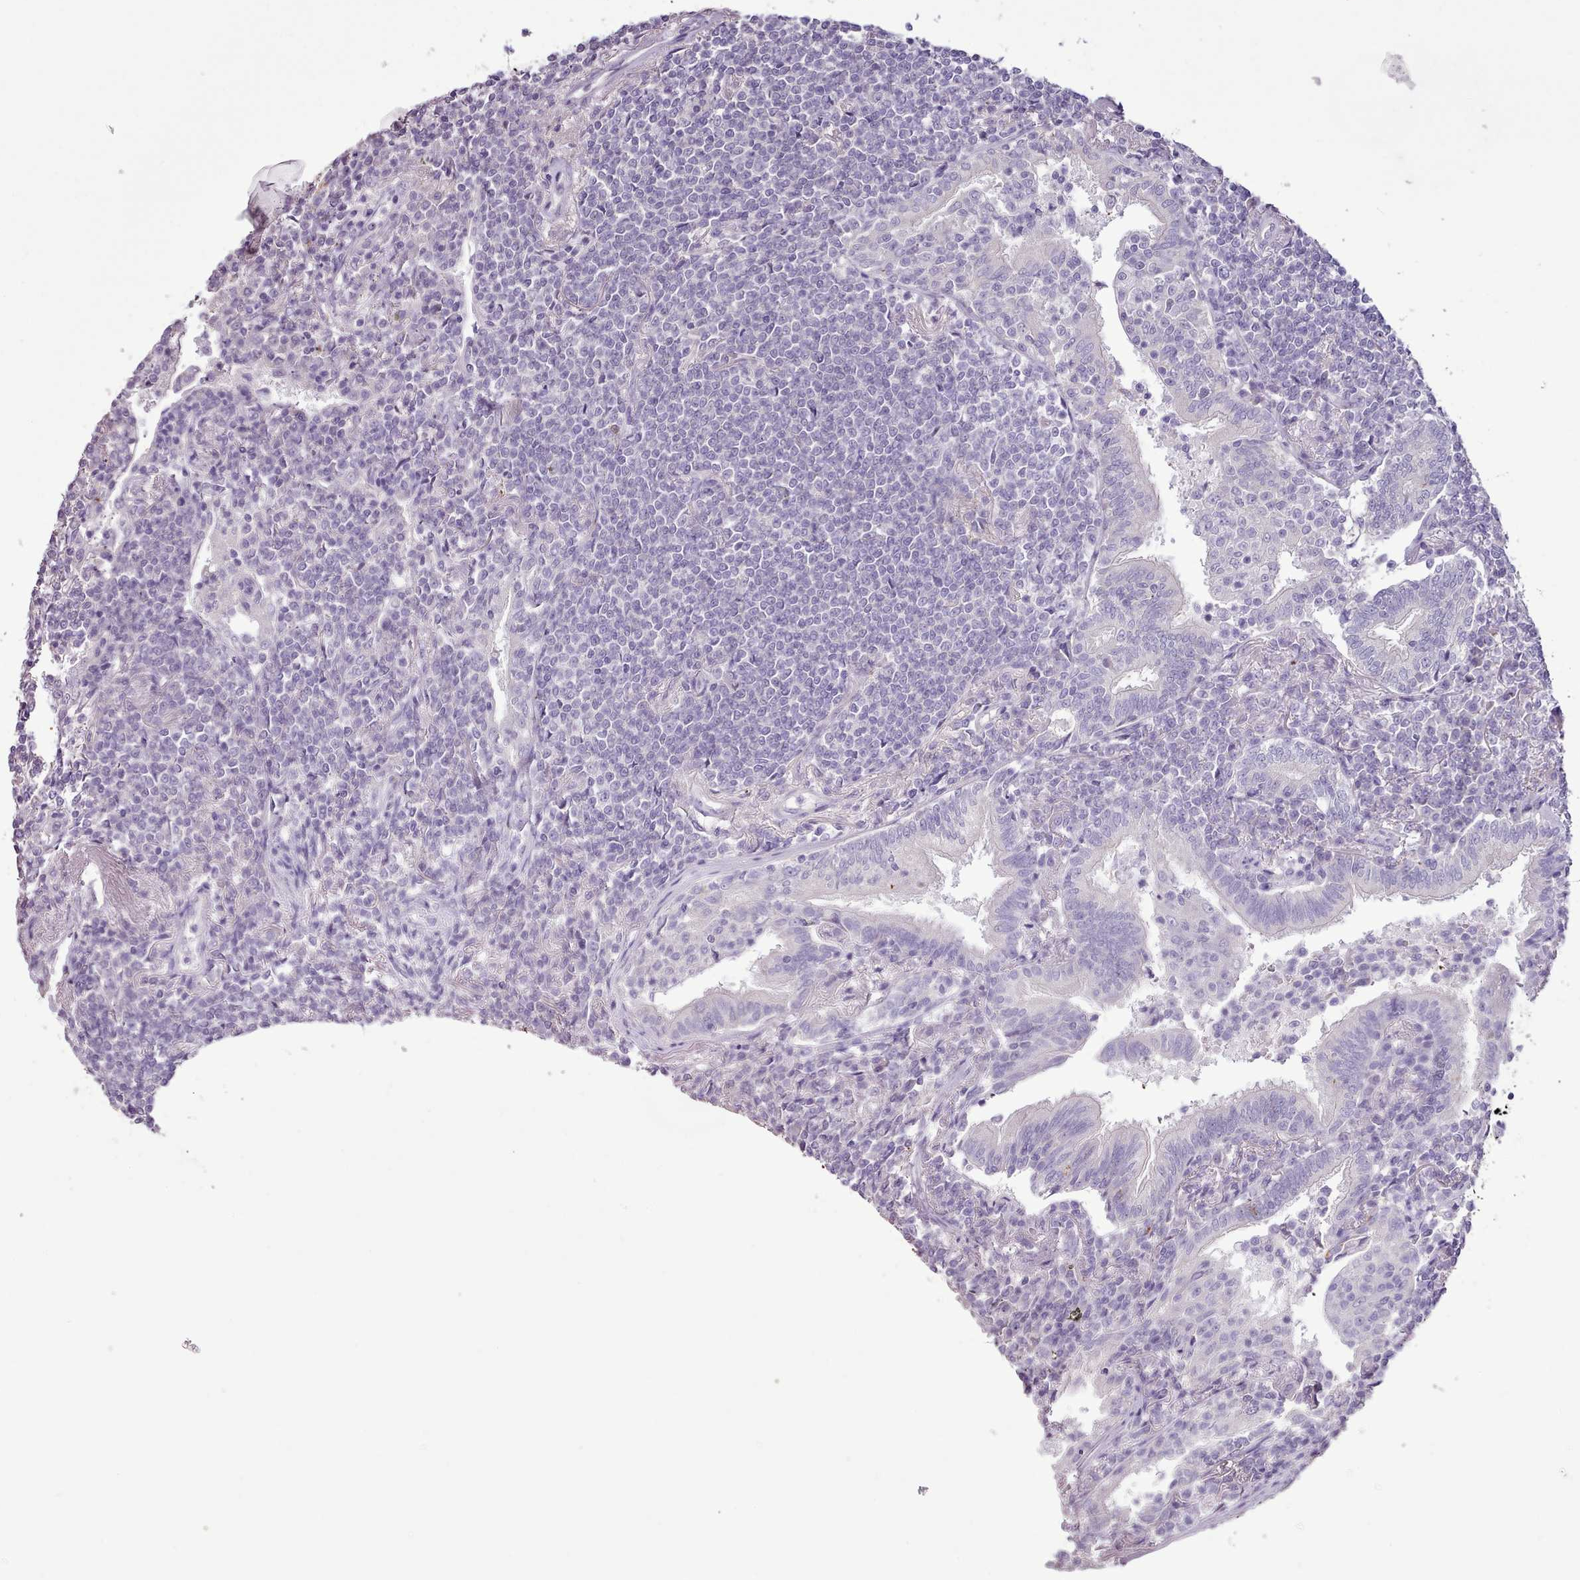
{"staining": {"intensity": "negative", "quantity": "none", "location": "none"}, "tissue": "lymphoma", "cell_type": "Tumor cells", "image_type": "cancer", "snomed": [{"axis": "morphology", "description": "Malignant lymphoma, non-Hodgkin's type, Low grade"}, {"axis": "topography", "description": "Lung"}], "caption": "DAB (3,3'-diaminobenzidine) immunohistochemical staining of lymphoma demonstrates no significant expression in tumor cells.", "gene": "BLOC1S2", "patient": {"sex": "female", "age": 71}}